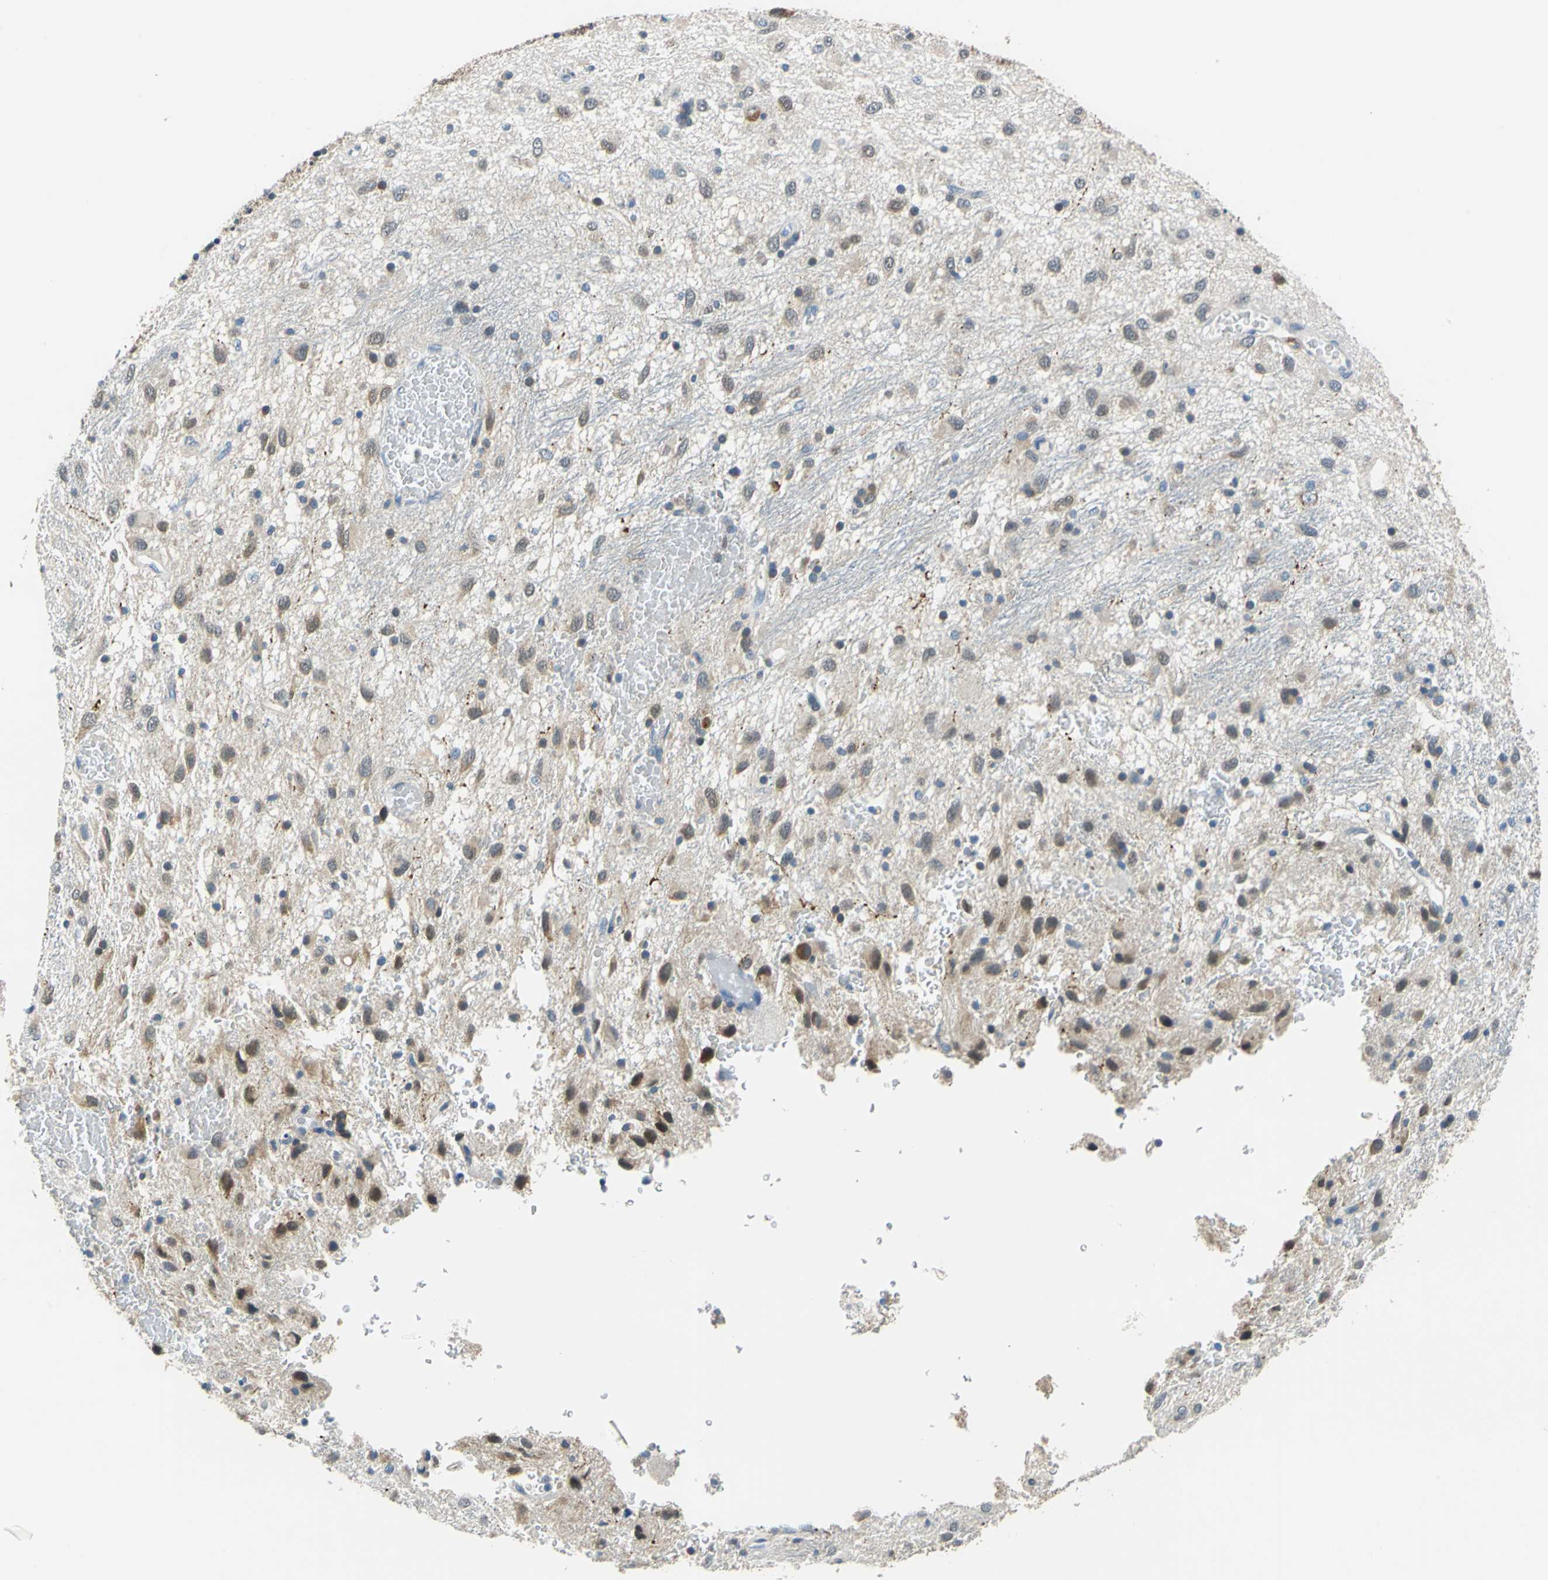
{"staining": {"intensity": "weak", "quantity": ">75%", "location": "cytoplasmic/membranous"}, "tissue": "glioma", "cell_type": "Tumor cells", "image_type": "cancer", "snomed": [{"axis": "morphology", "description": "Glioma, malignant, Low grade"}, {"axis": "topography", "description": "Brain"}], "caption": "An IHC photomicrograph of tumor tissue is shown. Protein staining in brown highlights weak cytoplasmic/membranous positivity in glioma within tumor cells.", "gene": "CPA3", "patient": {"sex": "male", "age": 77}}